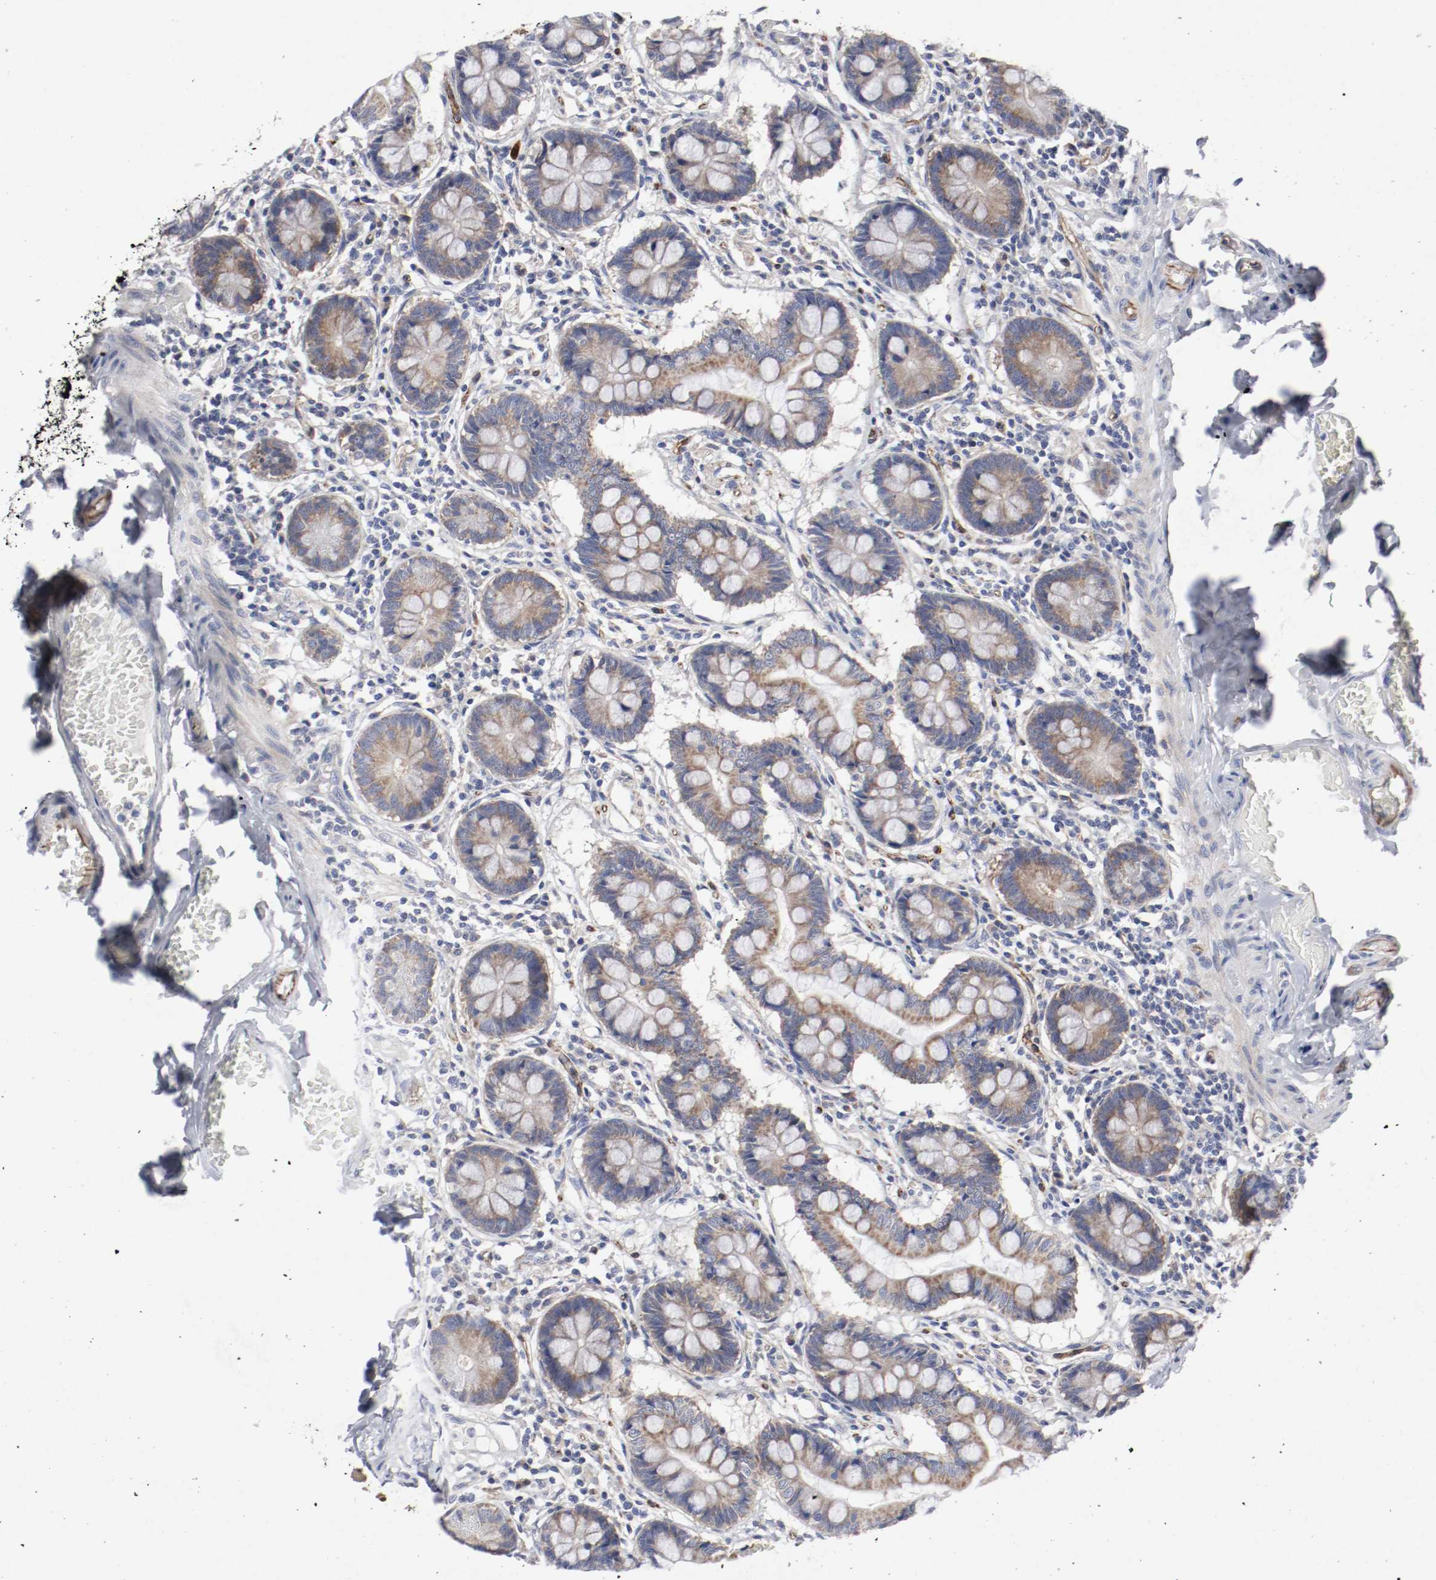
{"staining": {"intensity": "strong", "quantity": "25%-75%", "location": "cytoplasmic/membranous"}, "tissue": "small intestine", "cell_type": "Glandular cells", "image_type": "normal", "snomed": [{"axis": "morphology", "description": "Normal tissue, NOS"}, {"axis": "topography", "description": "Small intestine"}], "caption": "Glandular cells reveal strong cytoplasmic/membranous staining in about 25%-75% of cells in normal small intestine. Immunohistochemistry stains the protein of interest in brown and the nuclei are stained blue.", "gene": "GIT1", "patient": {"sex": "male", "age": 41}}